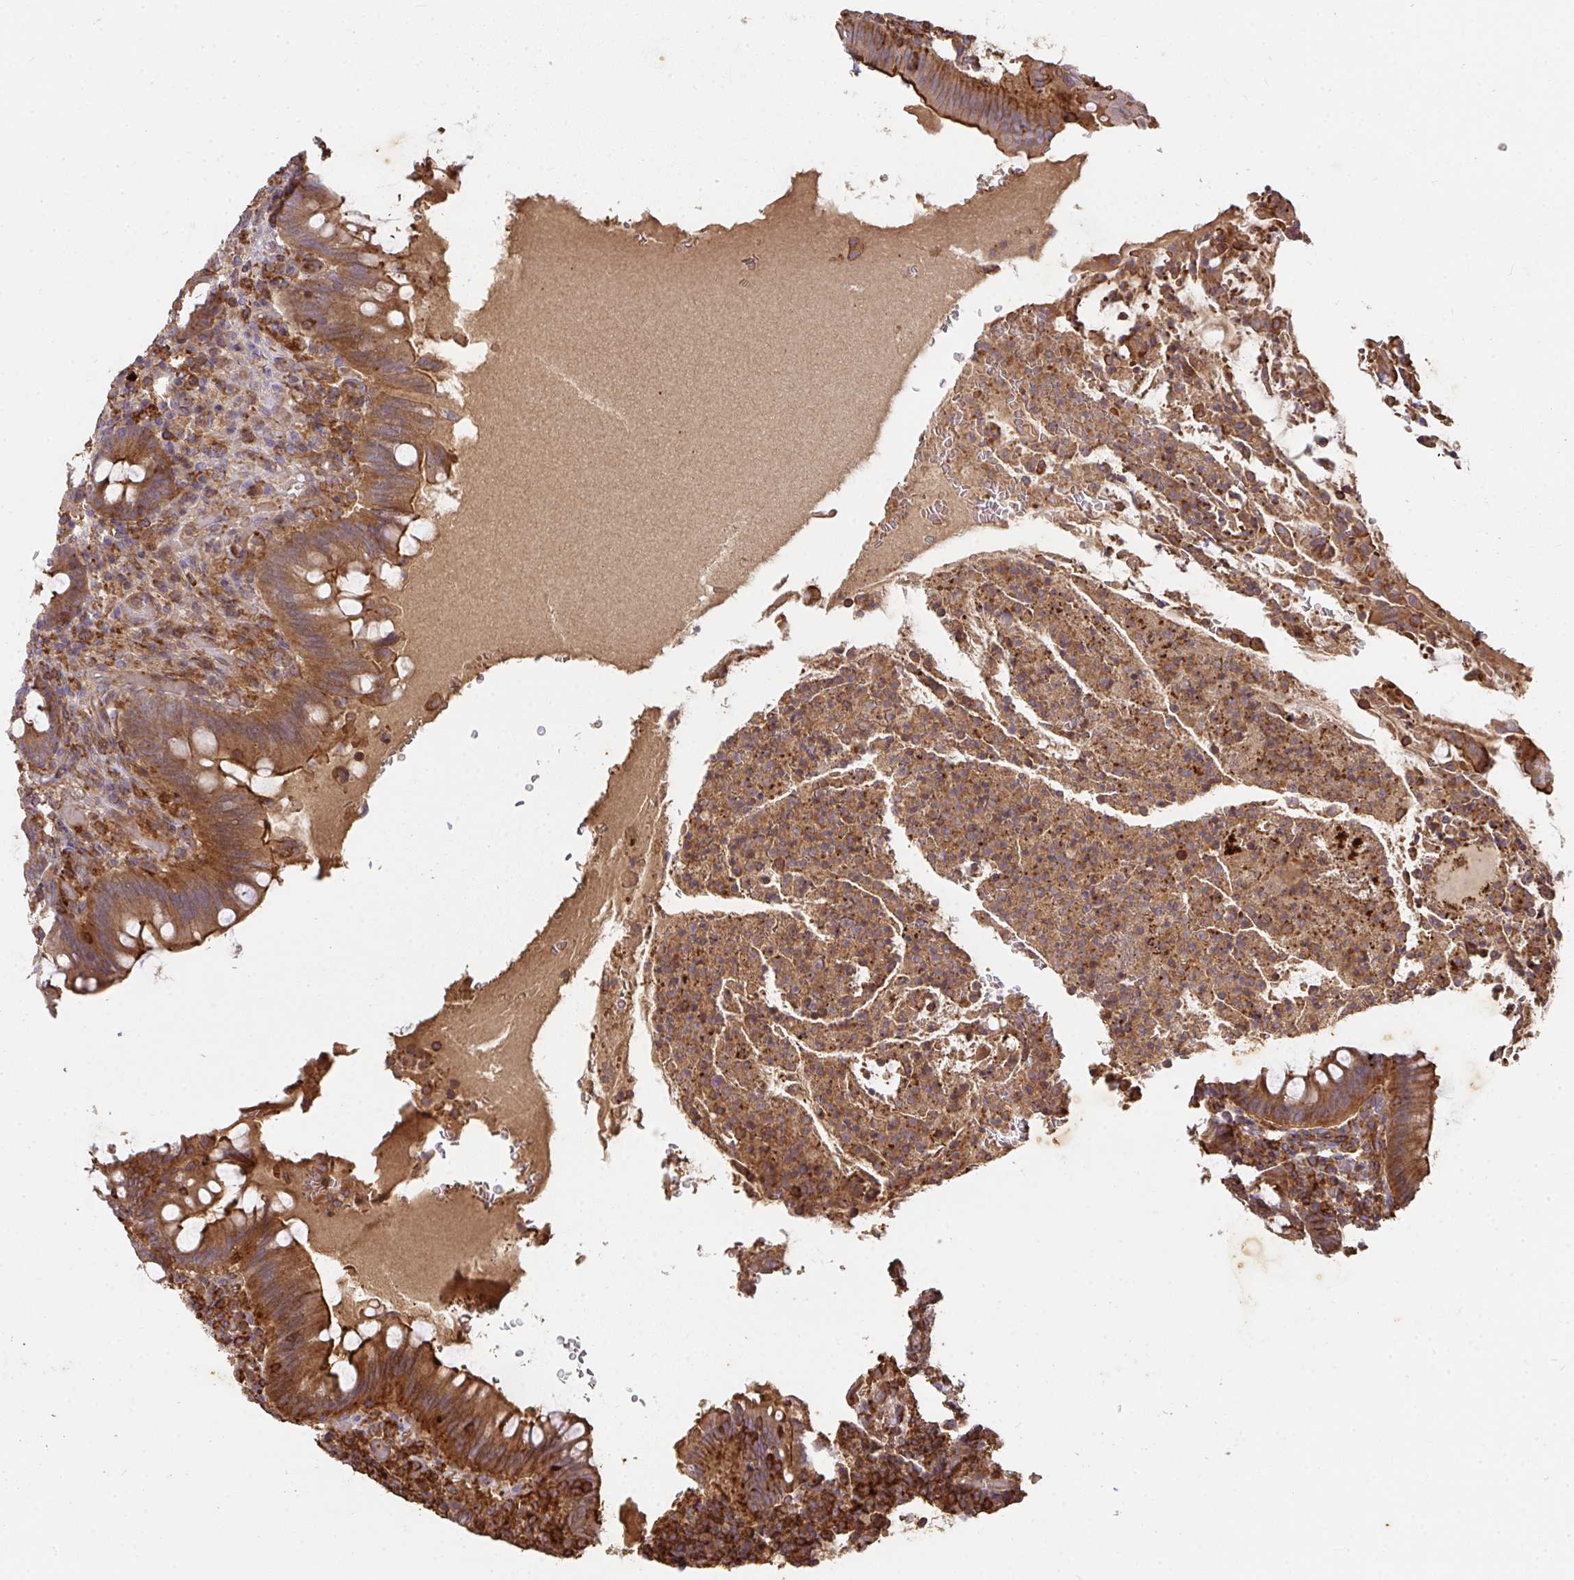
{"staining": {"intensity": "strong", "quantity": "25%-75%", "location": "cytoplasmic/membranous"}, "tissue": "appendix", "cell_type": "Glandular cells", "image_type": "normal", "snomed": [{"axis": "morphology", "description": "Normal tissue, NOS"}, {"axis": "topography", "description": "Appendix"}], "caption": "Protein staining exhibits strong cytoplasmic/membranous expression in approximately 25%-75% of glandular cells in unremarkable appendix. (Brightfield microscopy of DAB IHC at high magnification).", "gene": "TNMD", "patient": {"sex": "female", "age": 43}}